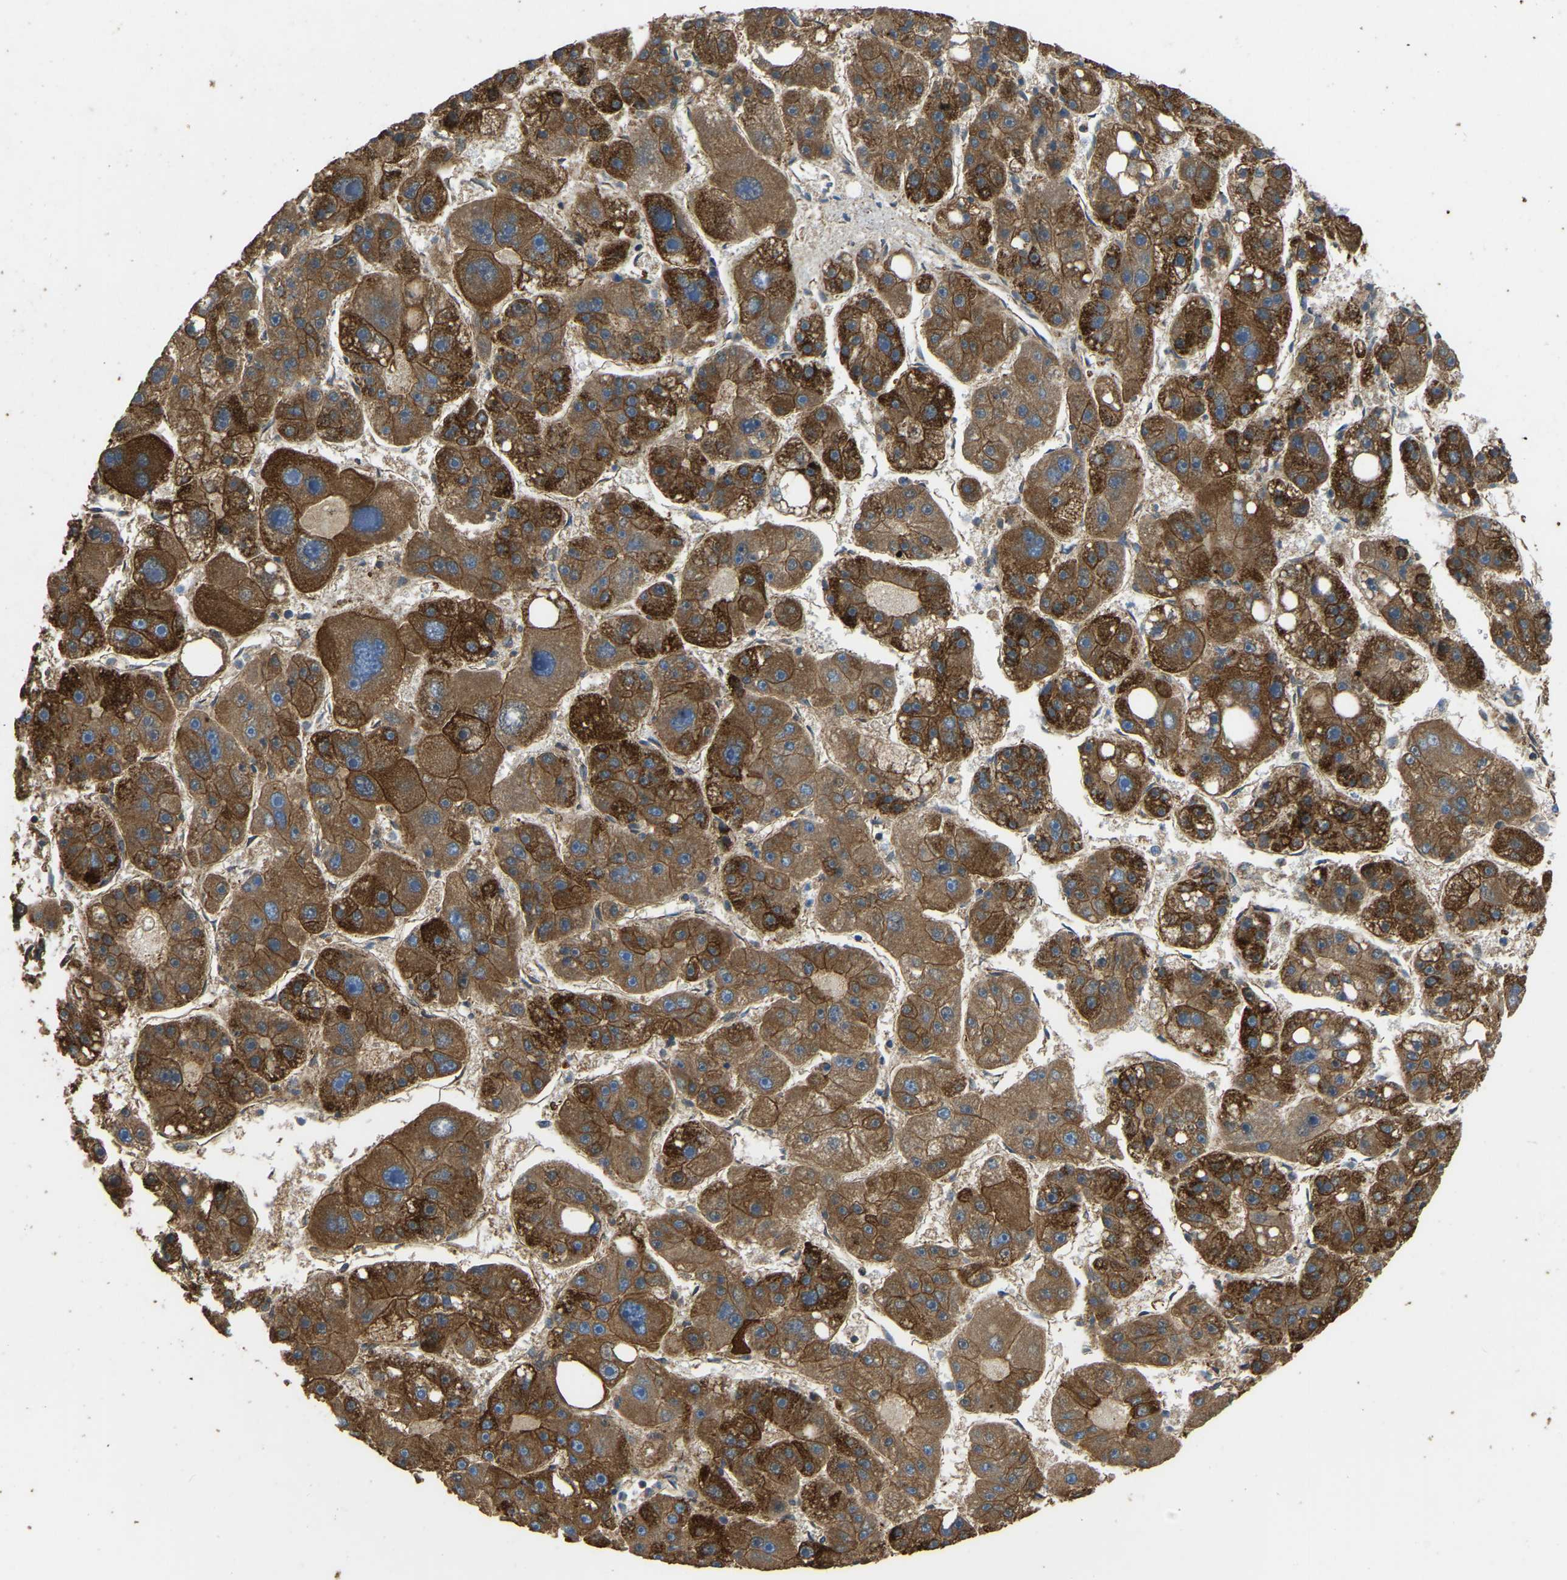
{"staining": {"intensity": "strong", "quantity": ">75%", "location": "cytoplasmic/membranous"}, "tissue": "liver cancer", "cell_type": "Tumor cells", "image_type": "cancer", "snomed": [{"axis": "morphology", "description": "Carcinoma, Hepatocellular, NOS"}, {"axis": "topography", "description": "Liver"}], "caption": "IHC image of neoplastic tissue: hepatocellular carcinoma (liver) stained using IHC exhibits high levels of strong protein expression localized specifically in the cytoplasmic/membranous of tumor cells, appearing as a cytoplasmic/membranous brown color.", "gene": "ZNF200", "patient": {"sex": "female", "age": 61}}